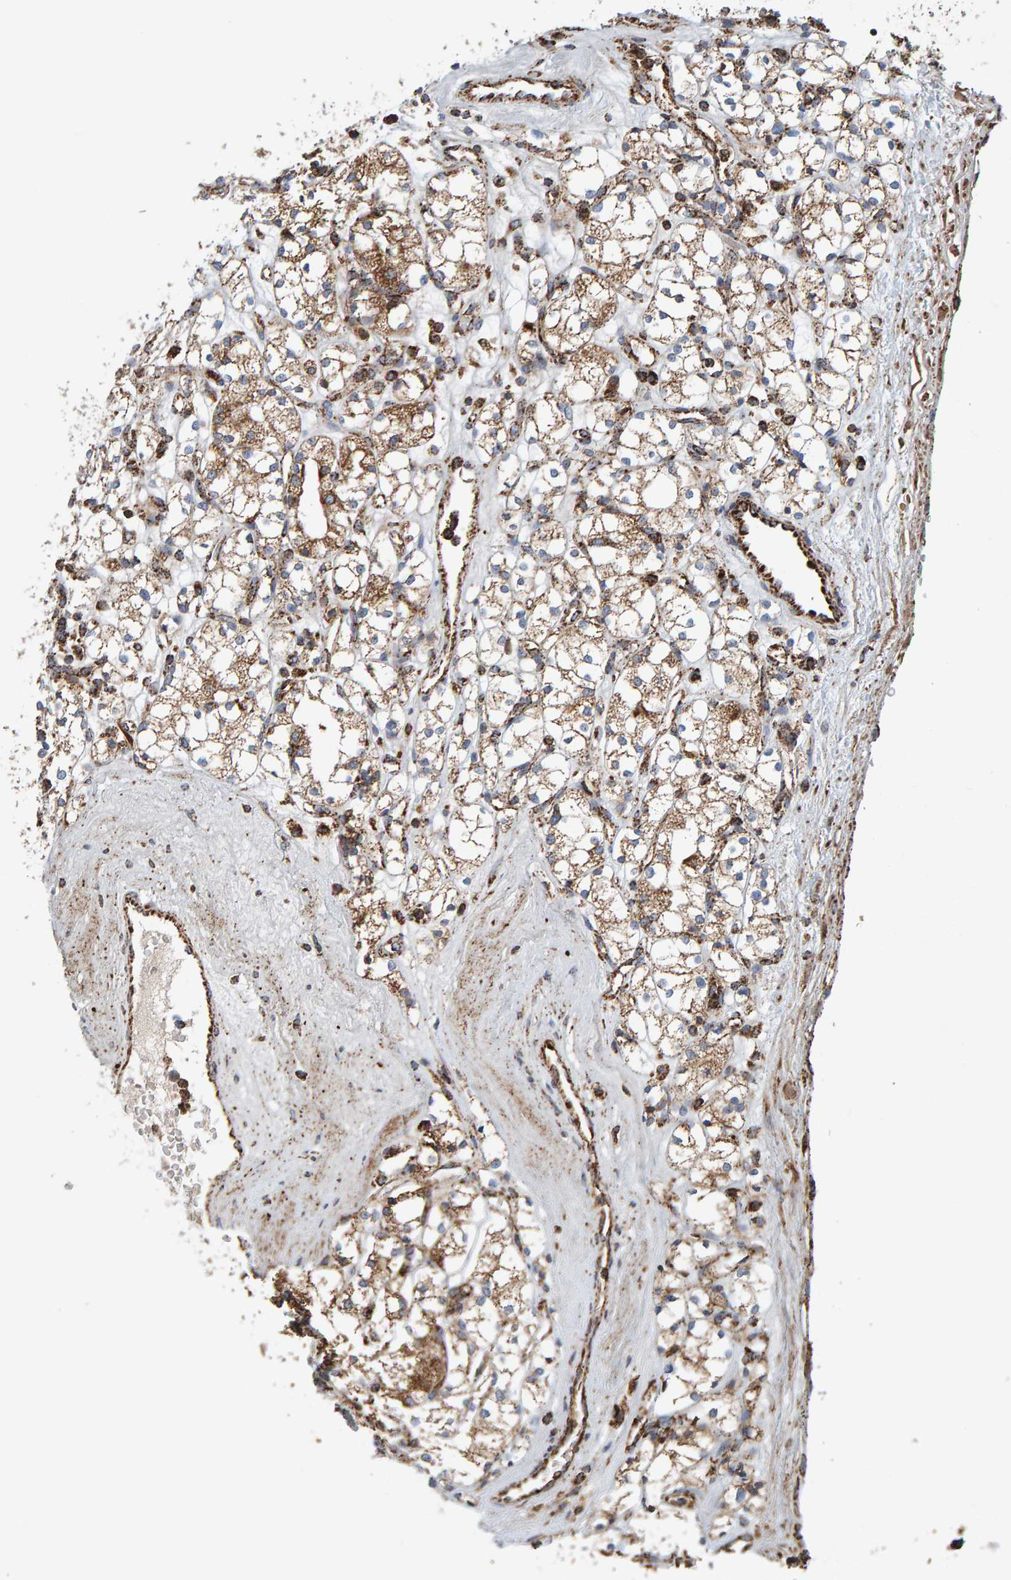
{"staining": {"intensity": "weak", "quantity": ">75%", "location": "cytoplasmic/membranous"}, "tissue": "renal cancer", "cell_type": "Tumor cells", "image_type": "cancer", "snomed": [{"axis": "morphology", "description": "Adenocarcinoma, NOS"}, {"axis": "topography", "description": "Kidney"}], "caption": "Brown immunohistochemical staining in human renal adenocarcinoma demonstrates weak cytoplasmic/membranous positivity in about >75% of tumor cells. Nuclei are stained in blue.", "gene": "MRPL45", "patient": {"sex": "male", "age": 77}}